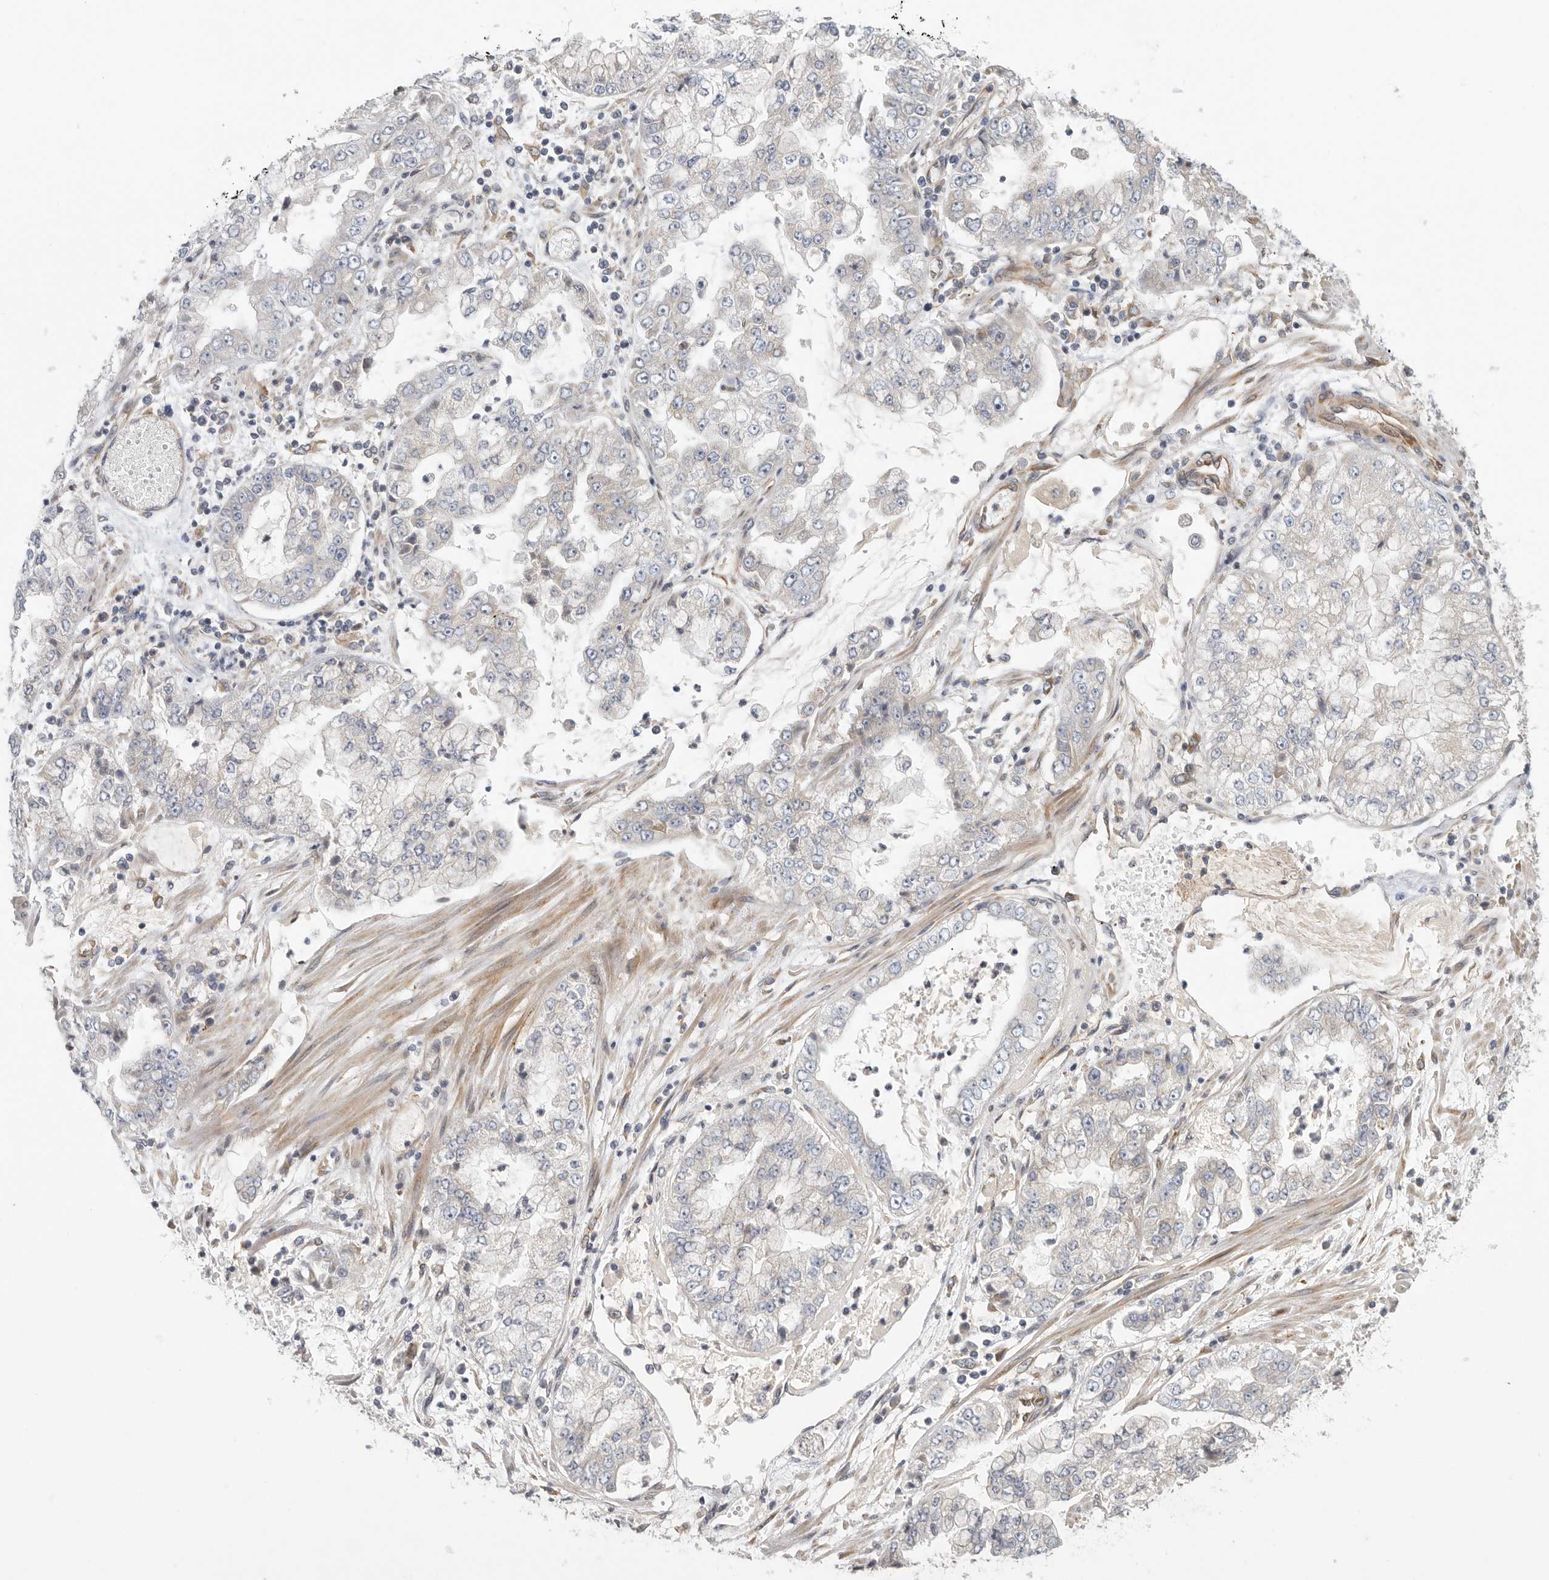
{"staining": {"intensity": "negative", "quantity": "none", "location": "none"}, "tissue": "stomach cancer", "cell_type": "Tumor cells", "image_type": "cancer", "snomed": [{"axis": "morphology", "description": "Adenocarcinoma, NOS"}, {"axis": "topography", "description": "Stomach"}], "caption": "Tumor cells show no significant protein staining in stomach adenocarcinoma. The staining is performed using DAB brown chromogen with nuclei counter-stained in using hematoxylin.", "gene": "BCAP29", "patient": {"sex": "male", "age": 76}}